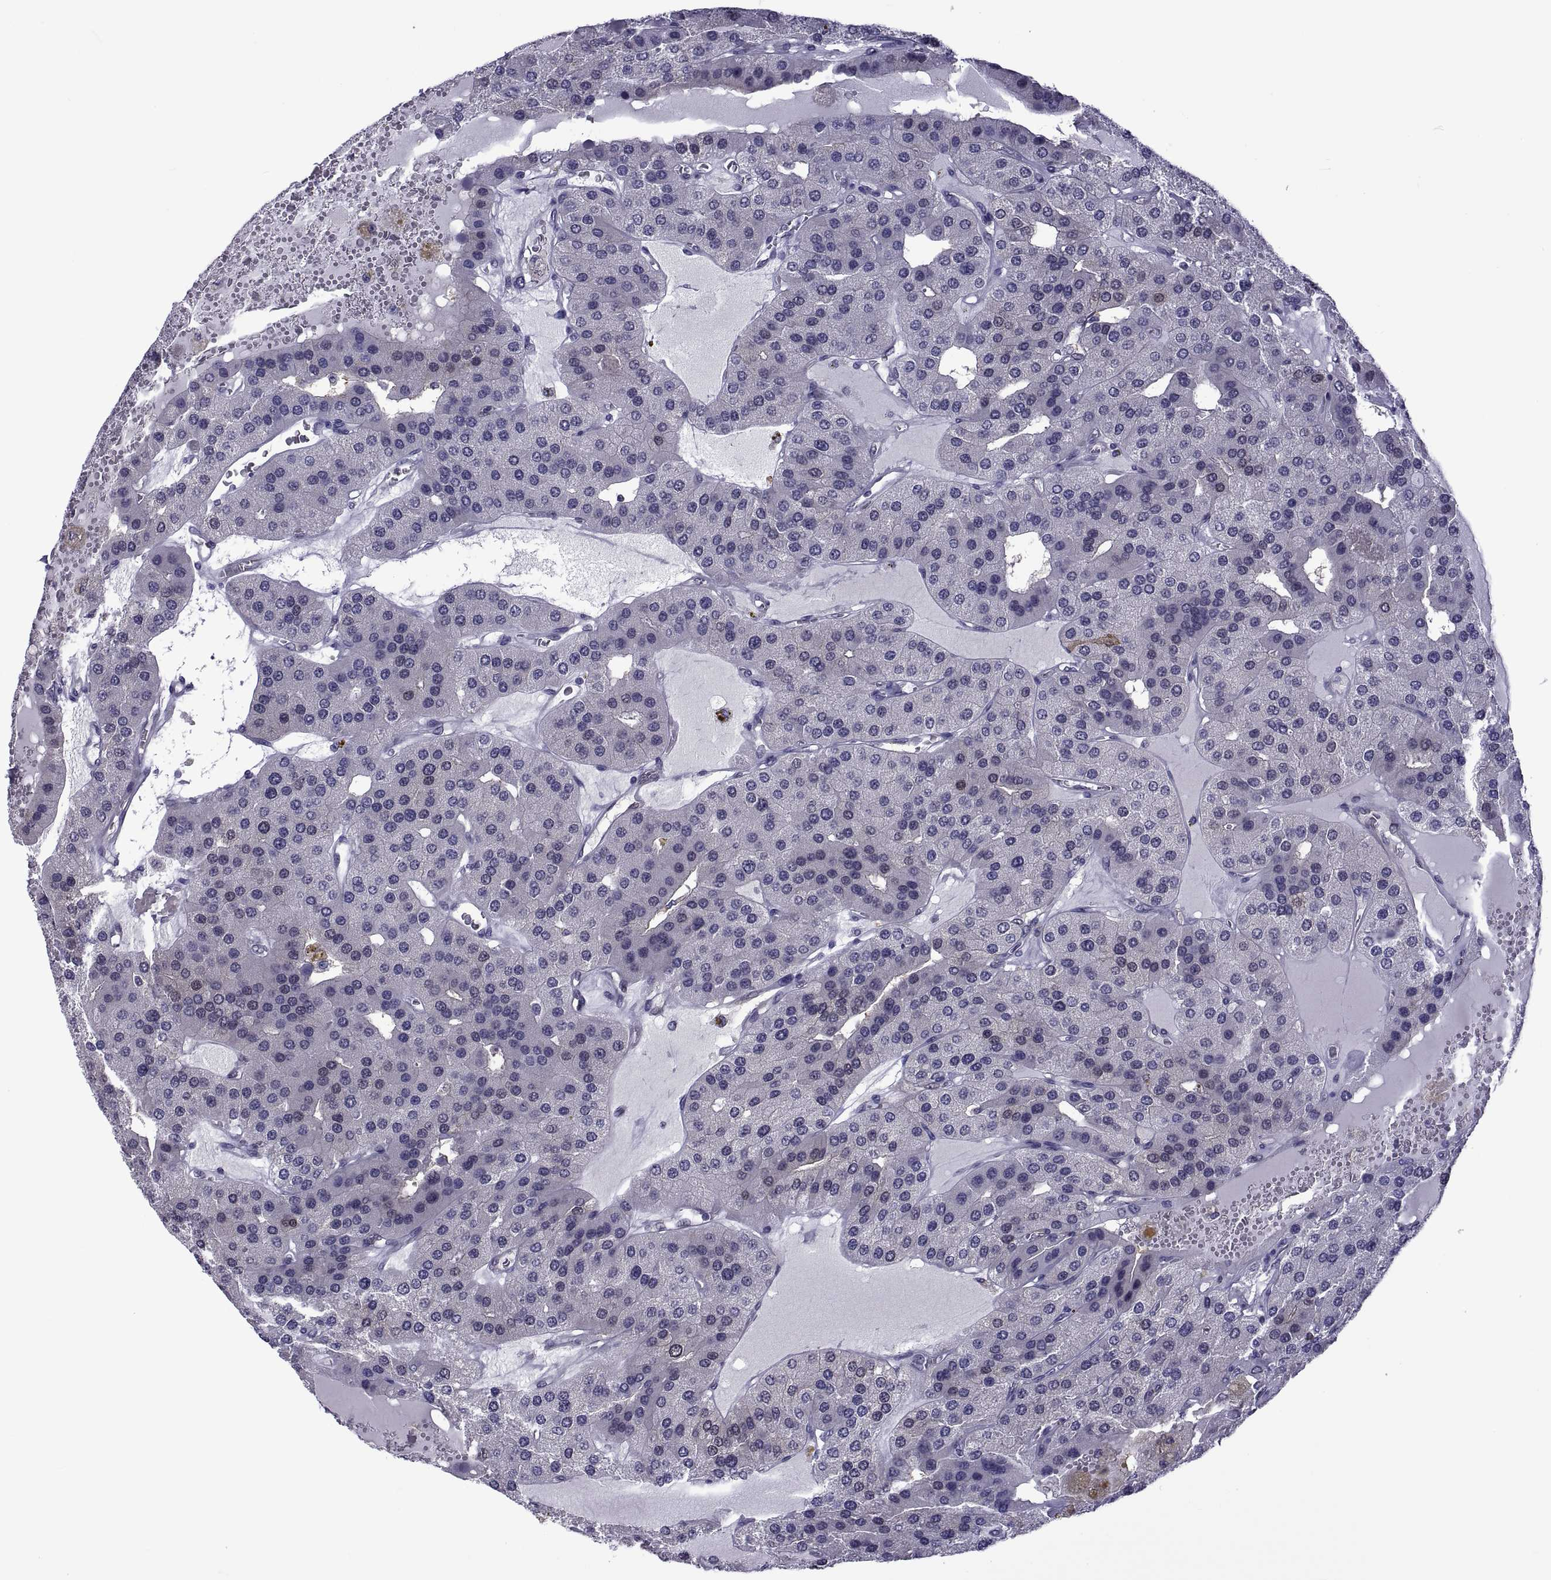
{"staining": {"intensity": "negative", "quantity": "none", "location": "none"}, "tissue": "parathyroid gland", "cell_type": "Glandular cells", "image_type": "normal", "snomed": [{"axis": "morphology", "description": "Normal tissue, NOS"}, {"axis": "morphology", "description": "Adenoma, NOS"}, {"axis": "topography", "description": "Parathyroid gland"}], "caption": "DAB (3,3'-diaminobenzidine) immunohistochemical staining of normal parathyroid gland shows no significant staining in glandular cells.", "gene": "LCN9", "patient": {"sex": "female", "age": 86}}